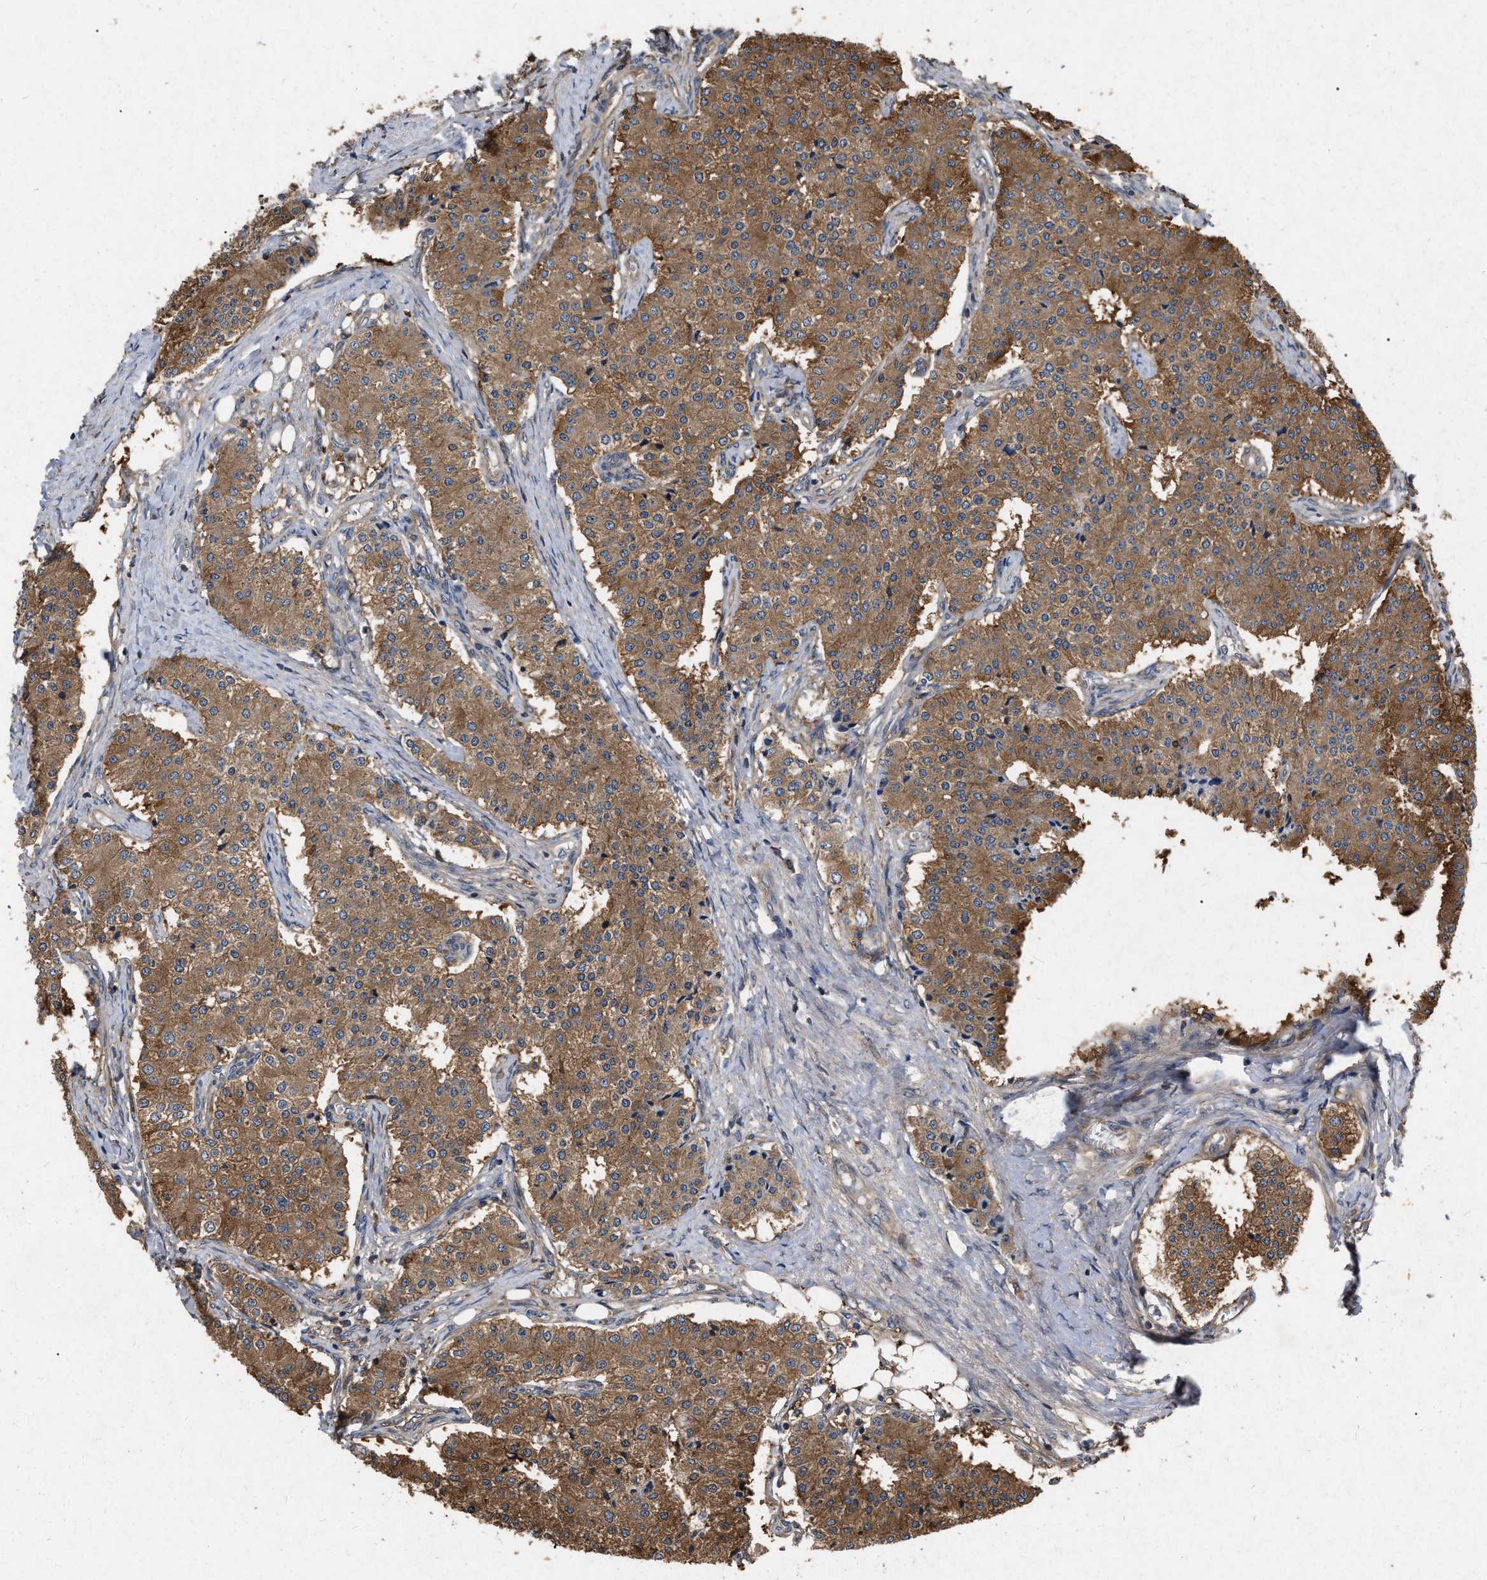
{"staining": {"intensity": "moderate", "quantity": ">75%", "location": "cytoplasmic/membranous"}, "tissue": "carcinoid", "cell_type": "Tumor cells", "image_type": "cancer", "snomed": [{"axis": "morphology", "description": "Carcinoid, malignant, NOS"}, {"axis": "topography", "description": "Colon"}], "caption": "A brown stain shows moderate cytoplasmic/membranous positivity of a protein in carcinoid tumor cells.", "gene": "CDKN2C", "patient": {"sex": "female", "age": 52}}